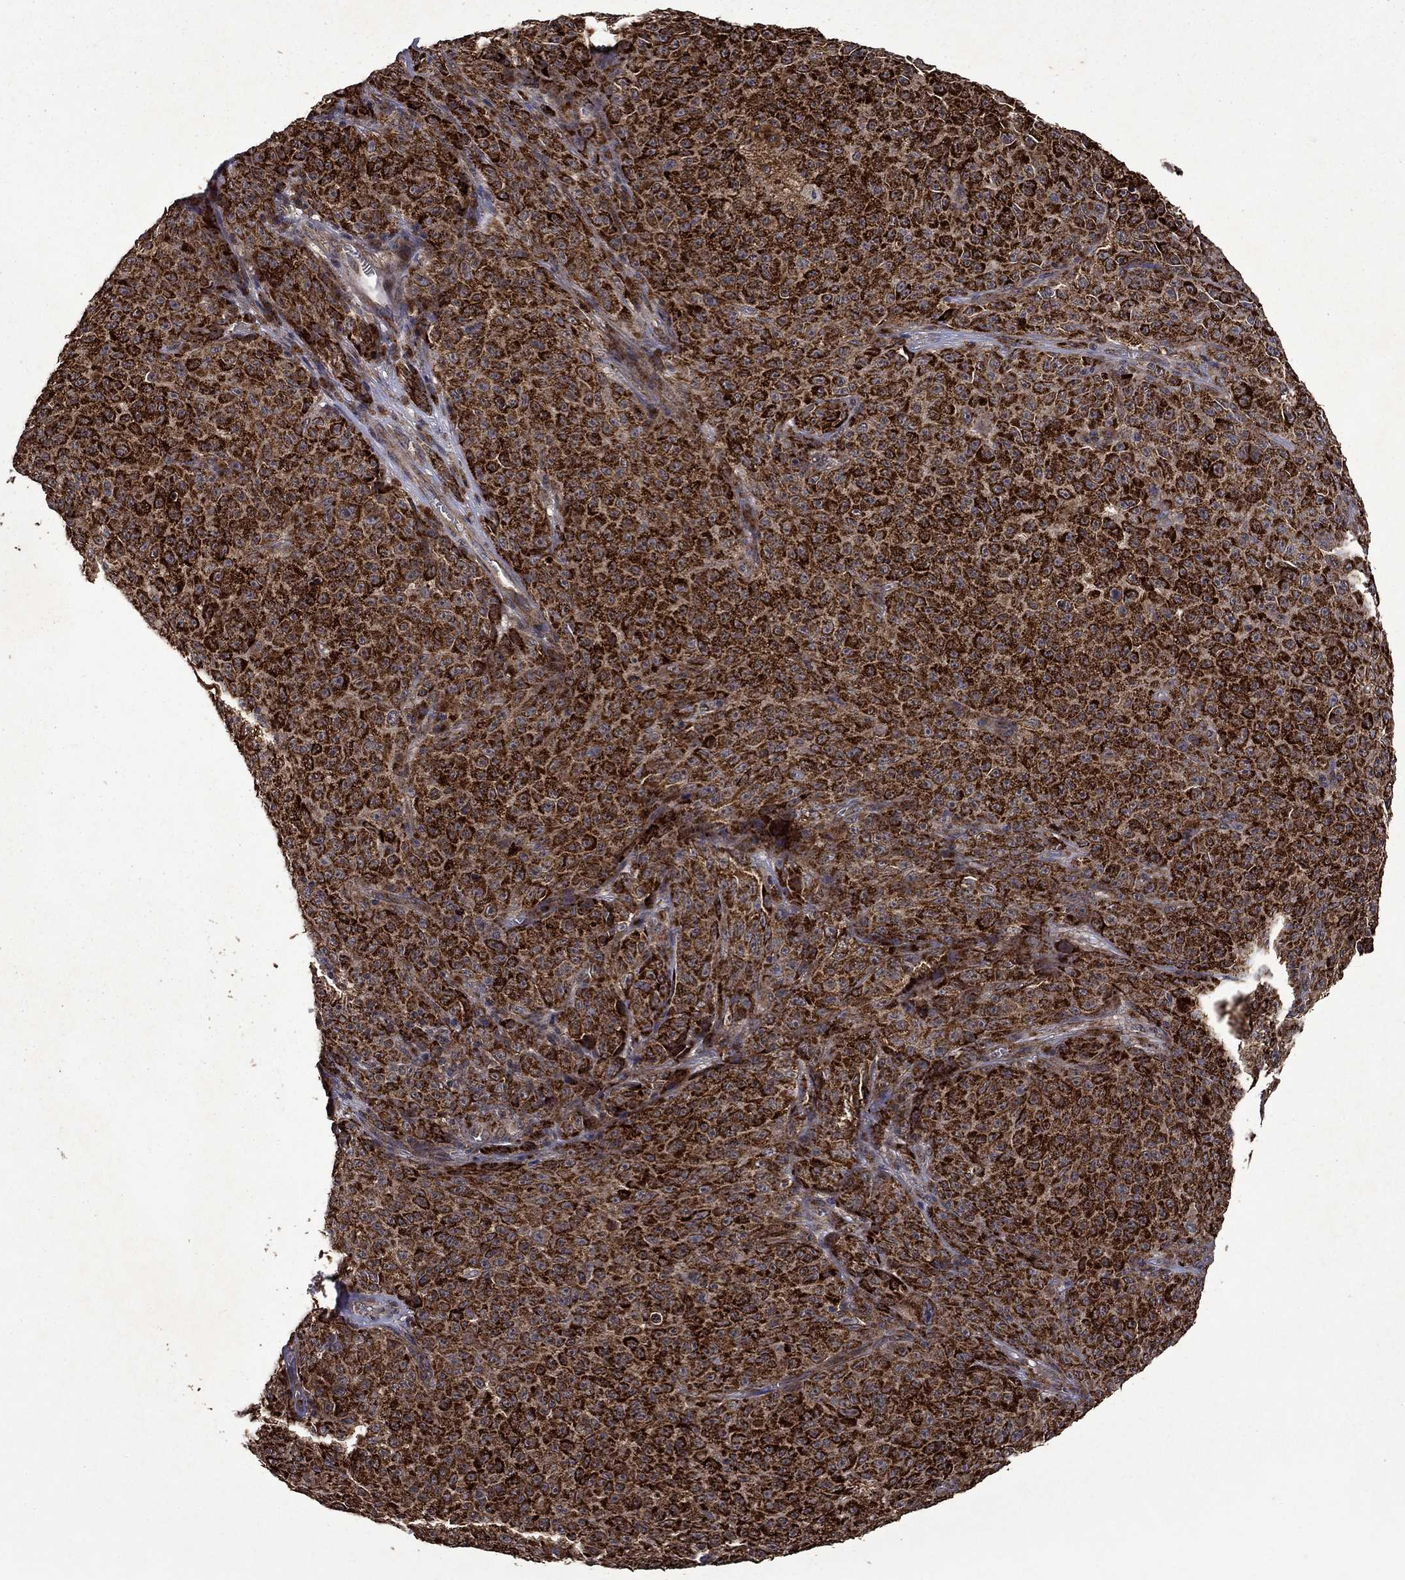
{"staining": {"intensity": "strong", "quantity": ">75%", "location": "cytoplasmic/membranous"}, "tissue": "melanoma", "cell_type": "Tumor cells", "image_type": "cancer", "snomed": [{"axis": "morphology", "description": "Malignant melanoma, NOS"}, {"axis": "topography", "description": "Skin"}], "caption": "This photomicrograph reveals melanoma stained with immunohistochemistry to label a protein in brown. The cytoplasmic/membranous of tumor cells show strong positivity for the protein. Nuclei are counter-stained blue.", "gene": "ITM2B", "patient": {"sex": "female", "age": 82}}